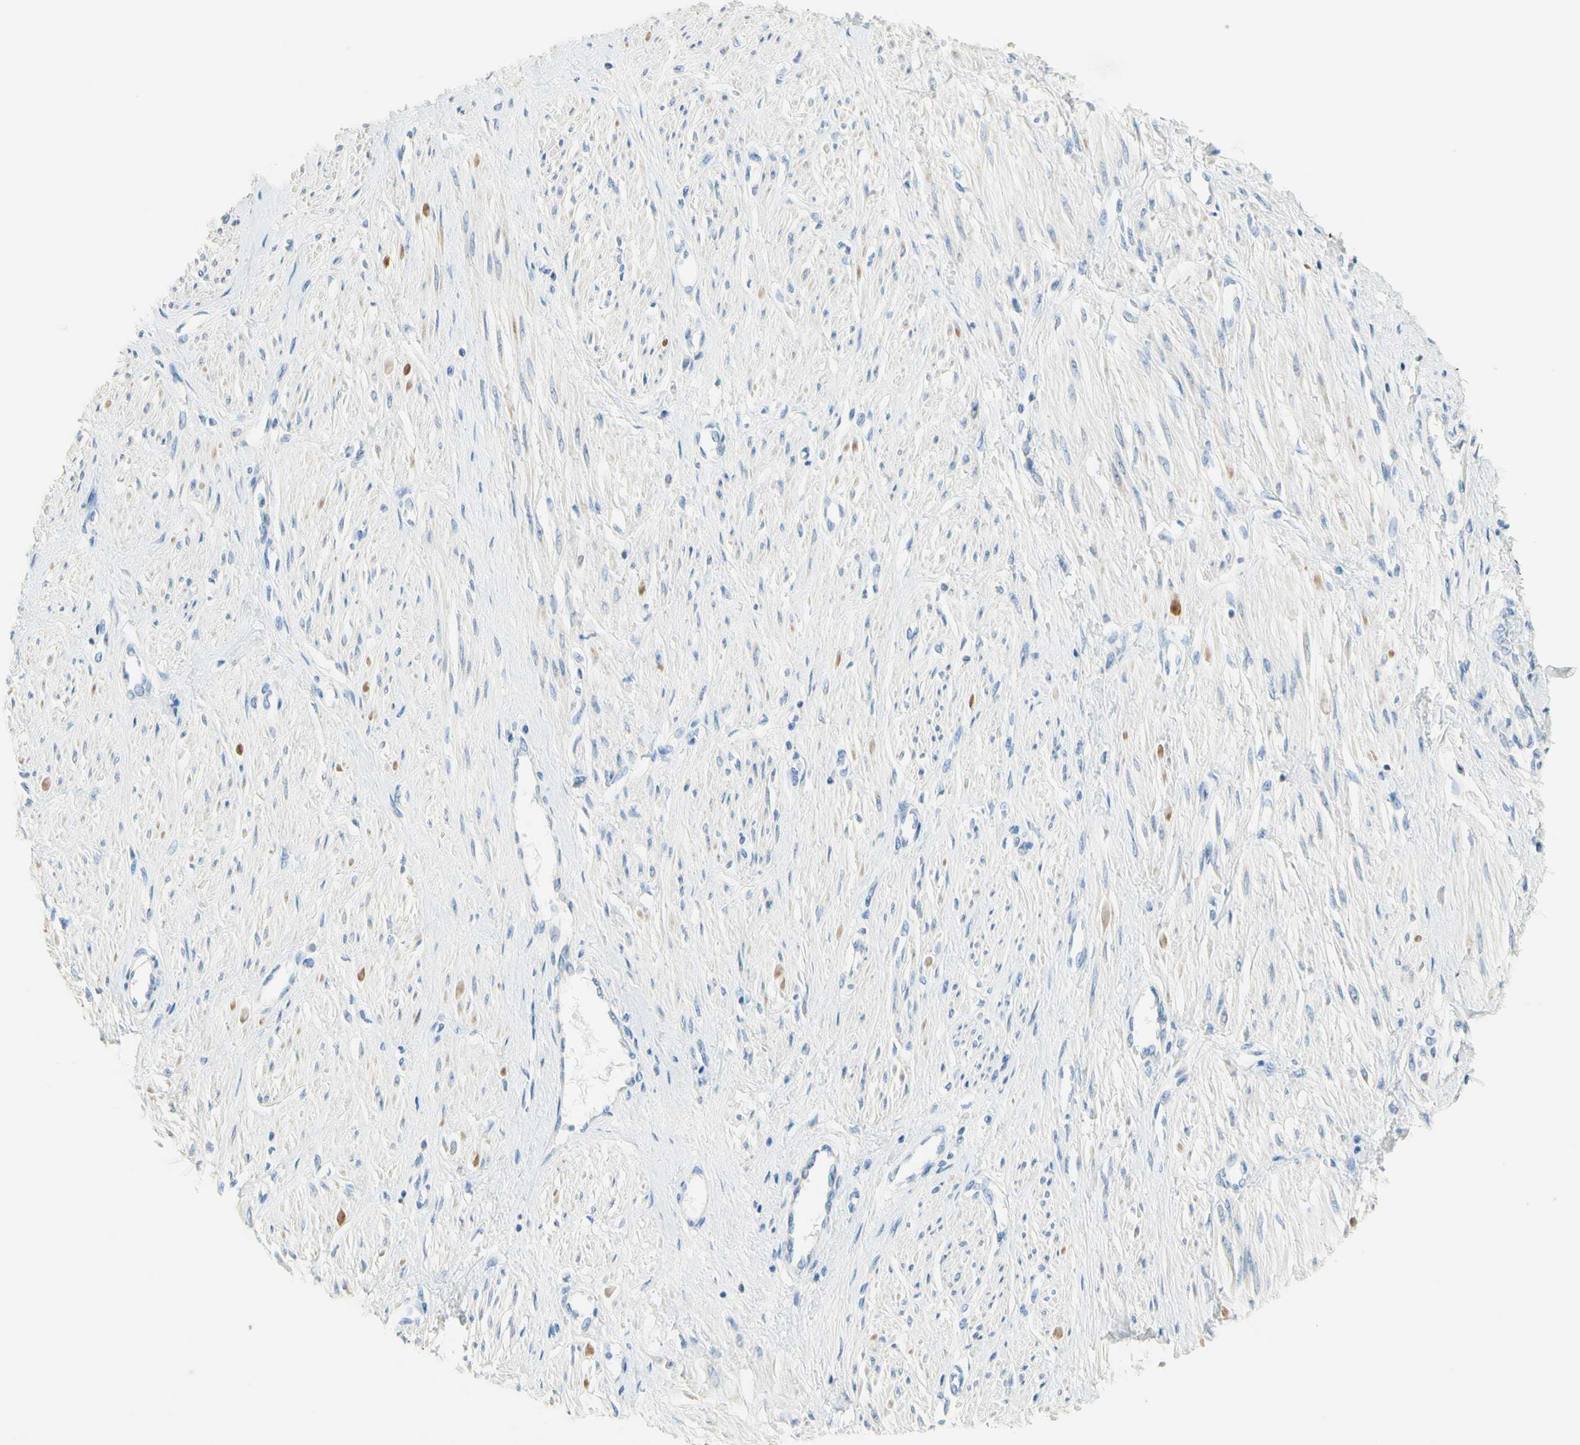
{"staining": {"intensity": "negative", "quantity": "none", "location": "none"}, "tissue": "smooth muscle", "cell_type": "Smooth muscle cells", "image_type": "normal", "snomed": [{"axis": "morphology", "description": "Normal tissue, NOS"}, {"axis": "topography", "description": "Smooth muscle"}, {"axis": "topography", "description": "Uterus"}], "caption": "A high-resolution photomicrograph shows immunohistochemistry staining of normal smooth muscle, which displays no significant positivity in smooth muscle cells.", "gene": "NECTIN4", "patient": {"sex": "female", "age": 39}}